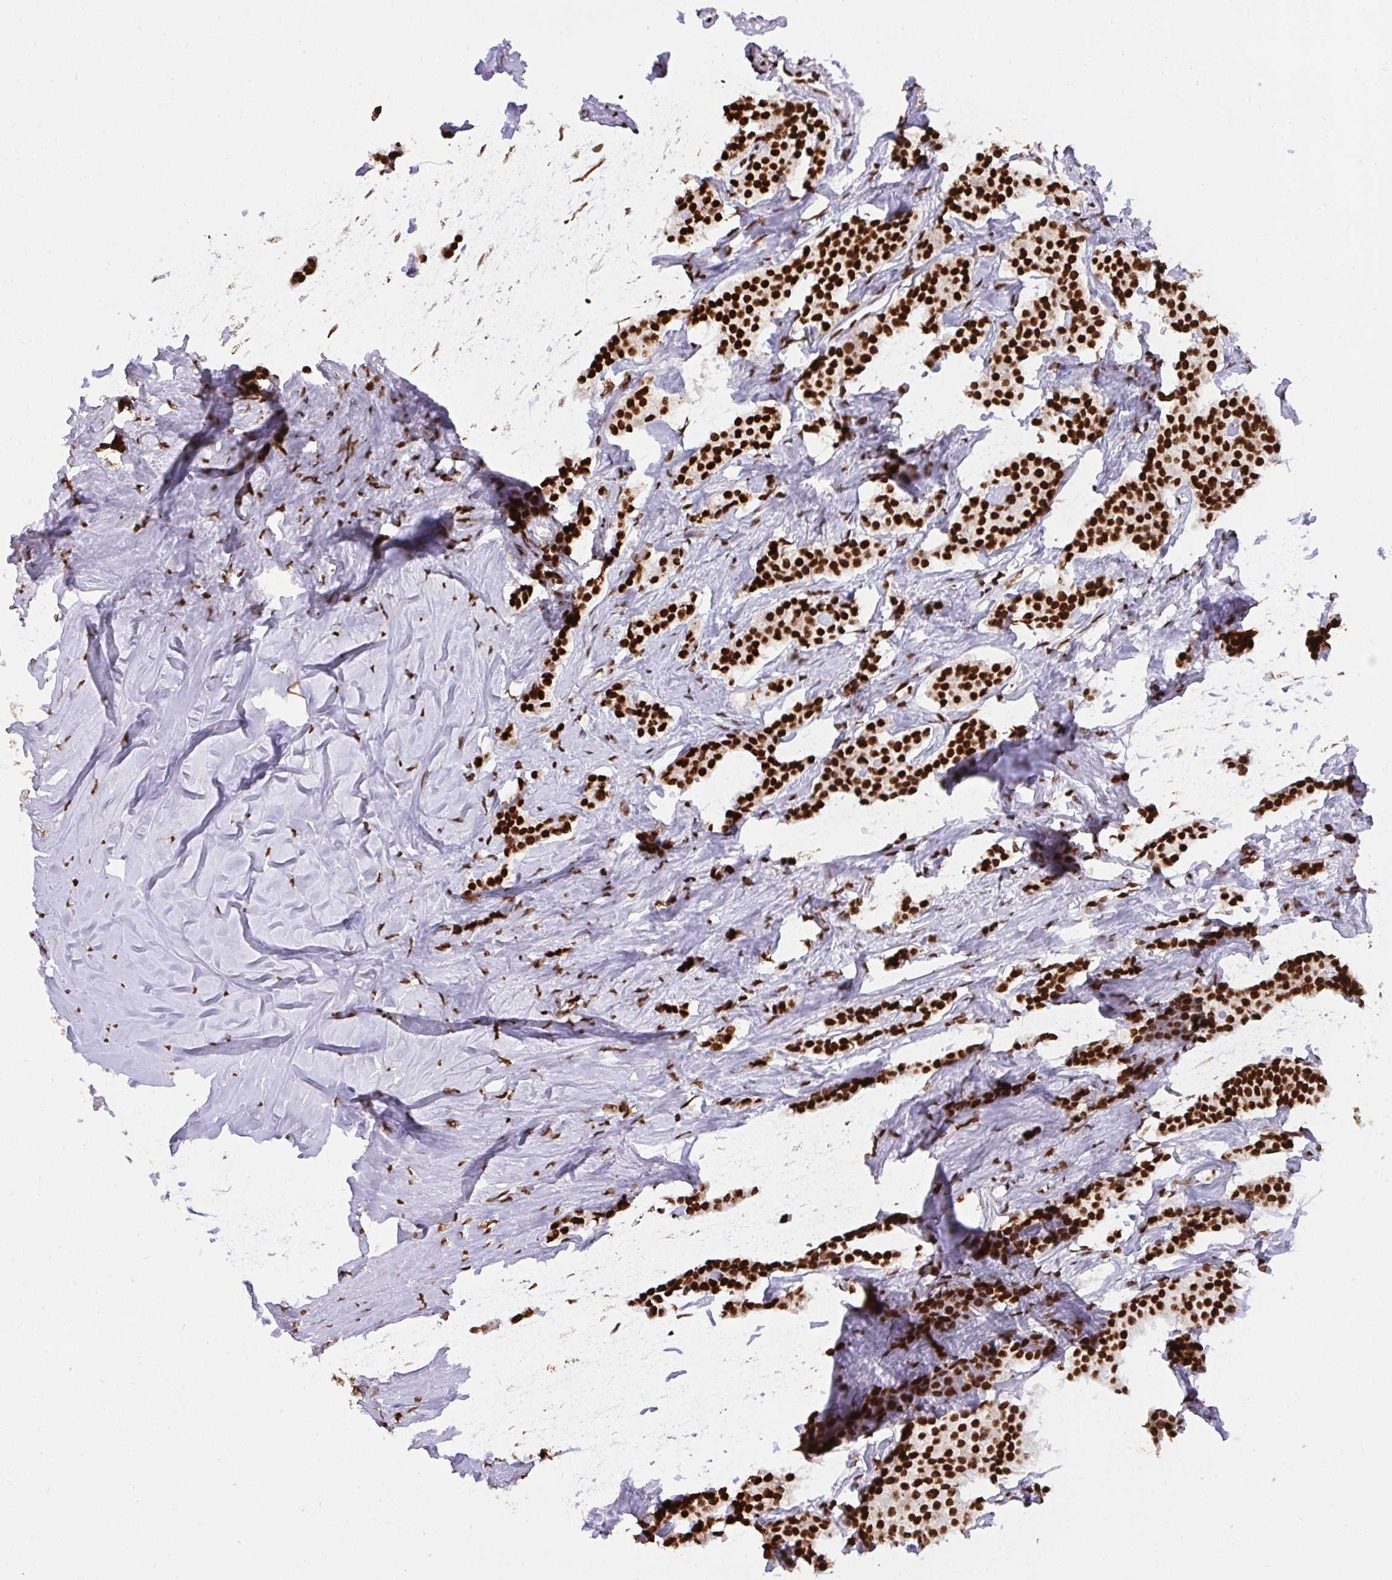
{"staining": {"intensity": "strong", "quantity": ">75%", "location": "nuclear"}, "tissue": "carcinoid", "cell_type": "Tumor cells", "image_type": "cancer", "snomed": [{"axis": "morphology", "description": "Carcinoid, malignant, NOS"}, {"axis": "topography", "description": "Small intestine"}], "caption": "DAB (3,3'-diaminobenzidine) immunohistochemical staining of carcinoid shows strong nuclear protein staining in about >75% of tumor cells.", "gene": "HNRNPL", "patient": {"sex": "female", "age": 64}}